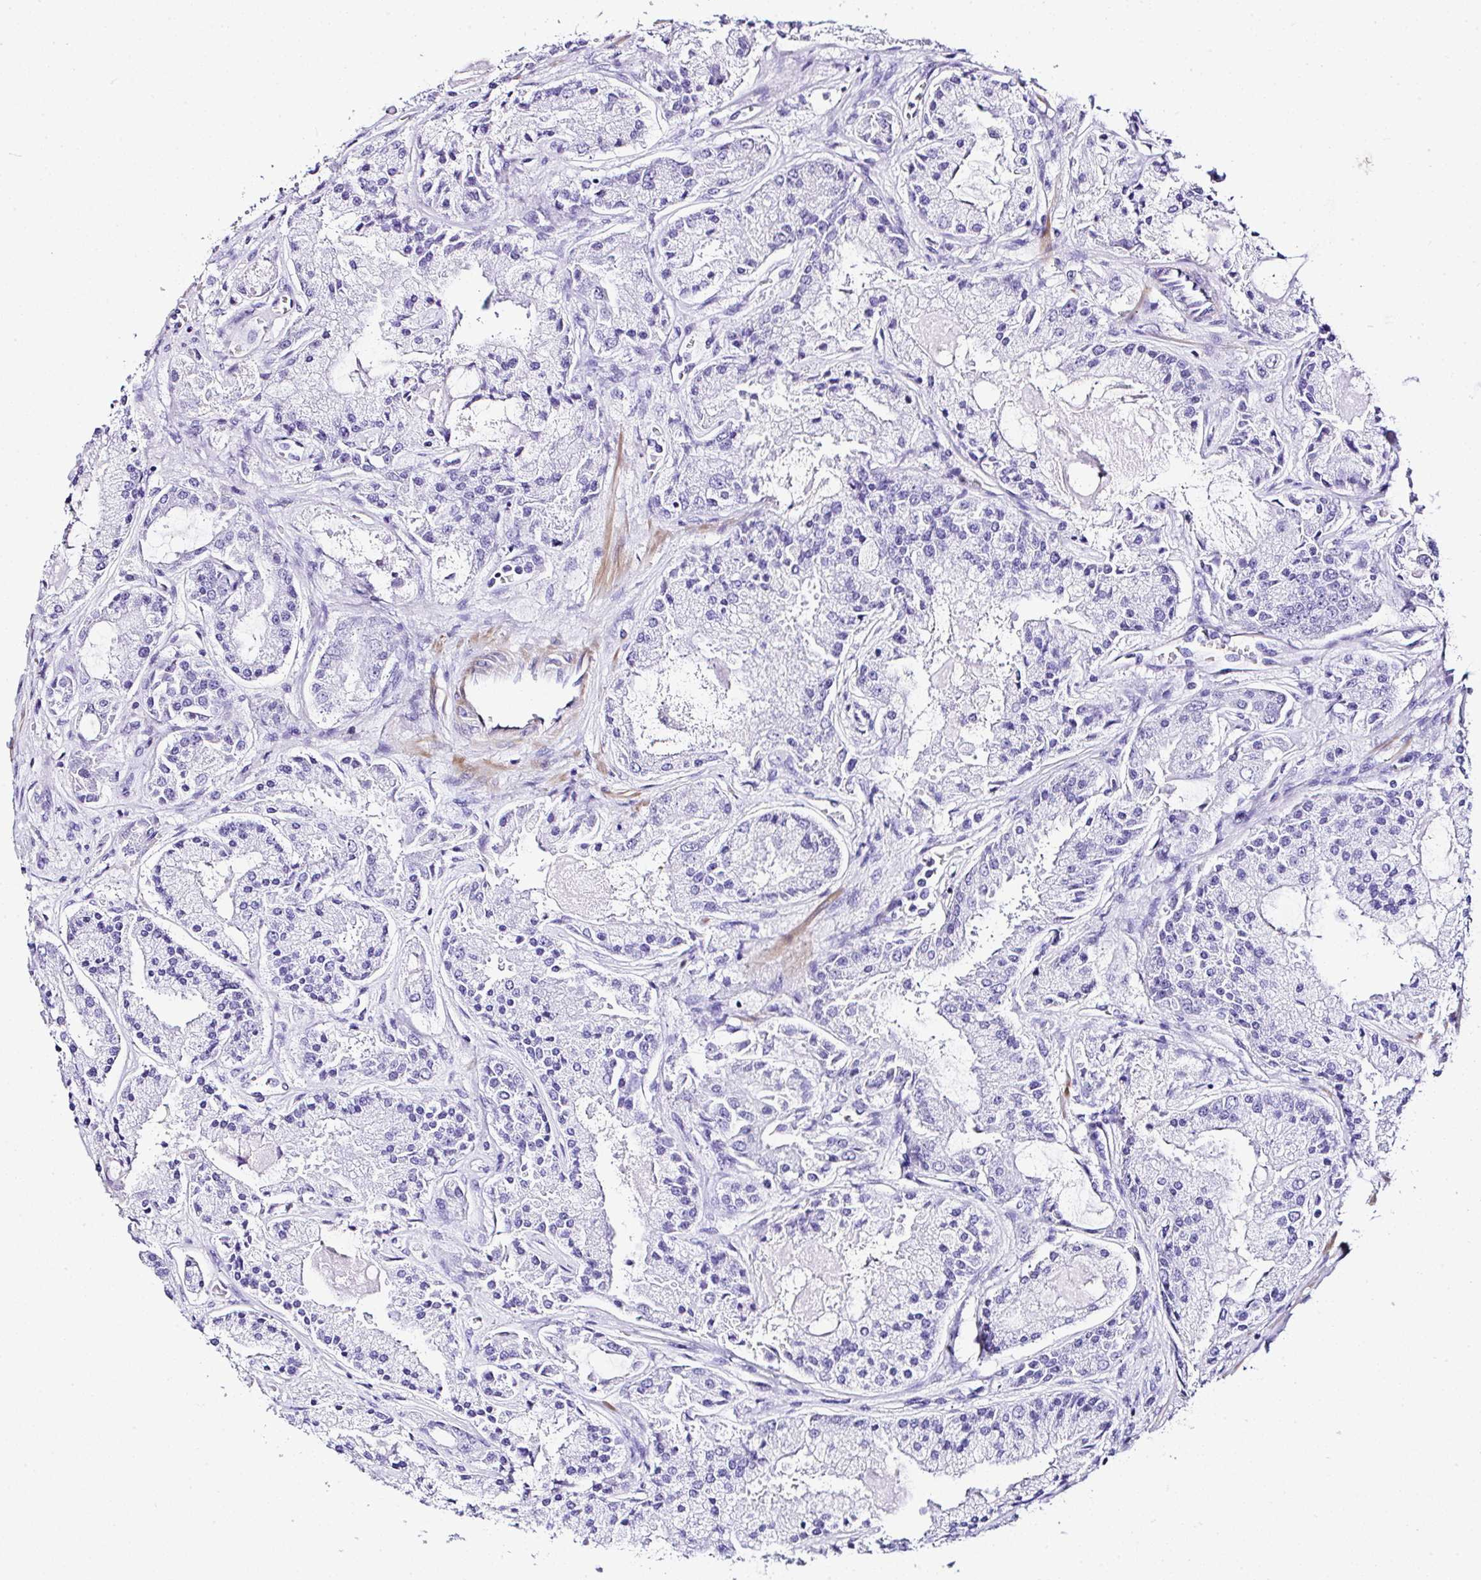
{"staining": {"intensity": "negative", "quantity": "none", "location": "none"}, "tissue": "prostate cancer", "cell_type": "Tumor cells", "image_type": "cancer", "snomed": [{"axis": "morphology", "description": "Adenocarcinoma, High grade"}, {"axis": "topography", "description": "Prostate"}], "caption": "The histopathology image shows no staining of tumor cells in prostate cancer.", "gene": "DEPDC5", "patient": {"sex": "male", "age": 67}}